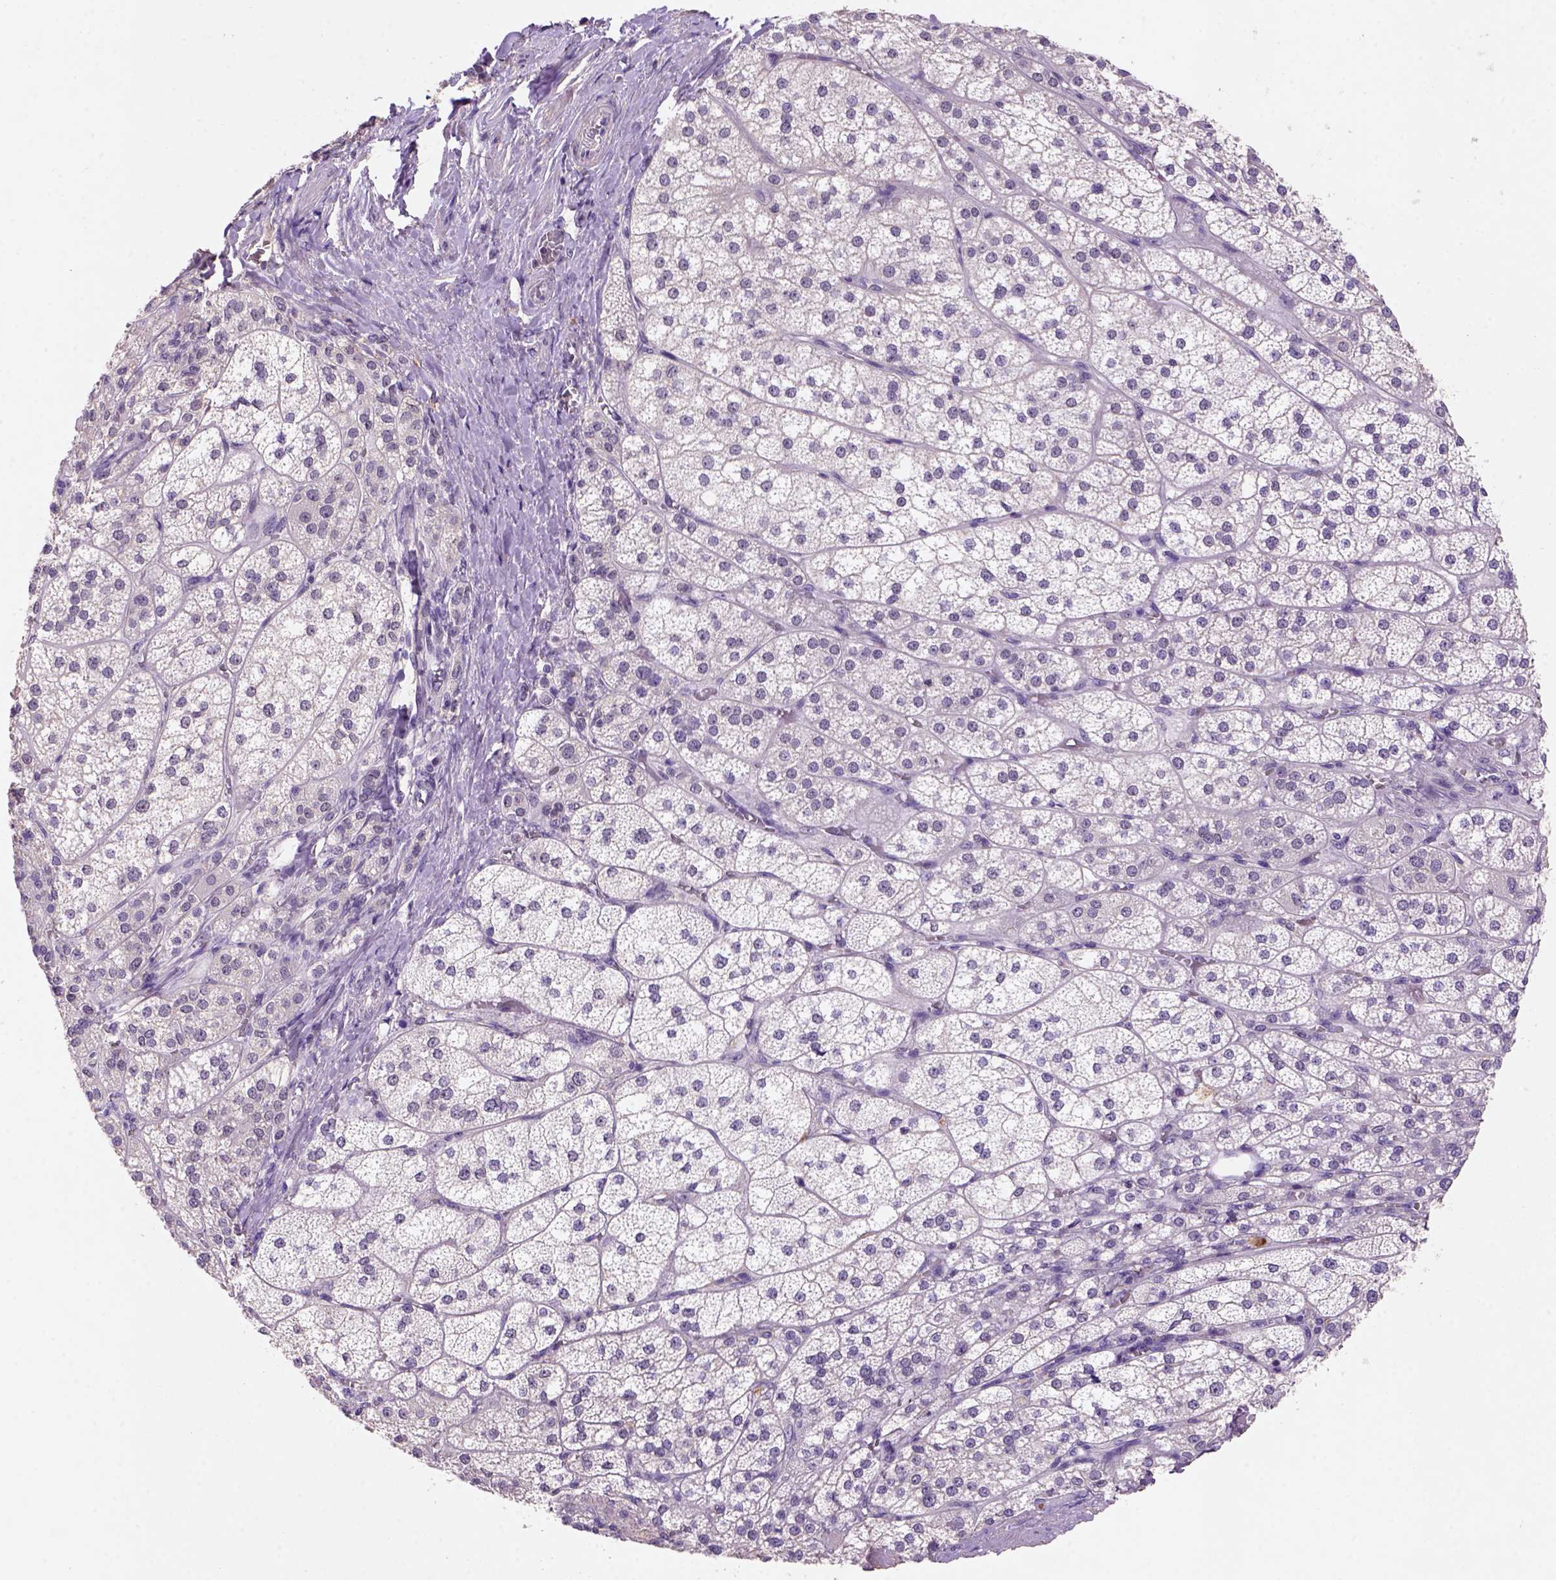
{"staining": {"intensity": "weak", "quantity": "25%-75%", "location": "nuclear"}, "tissue": "adrenal gland", "cell_type": "Glandular cells", "image_type": "normal", "snomed": [{"axis": "morphology", "description": "Normal tissue, NOS"}, {"axis": "topography", "description": "Adrenal gland"}], "caption": "Weak nuclear expression for a protein is appreciated in approximately 25%-75% of glandular cells of unremarkable adrenal gland using immunohistochemistry.", "gene": "SCML4", "patient": {"sex": "female", "age": 60}}